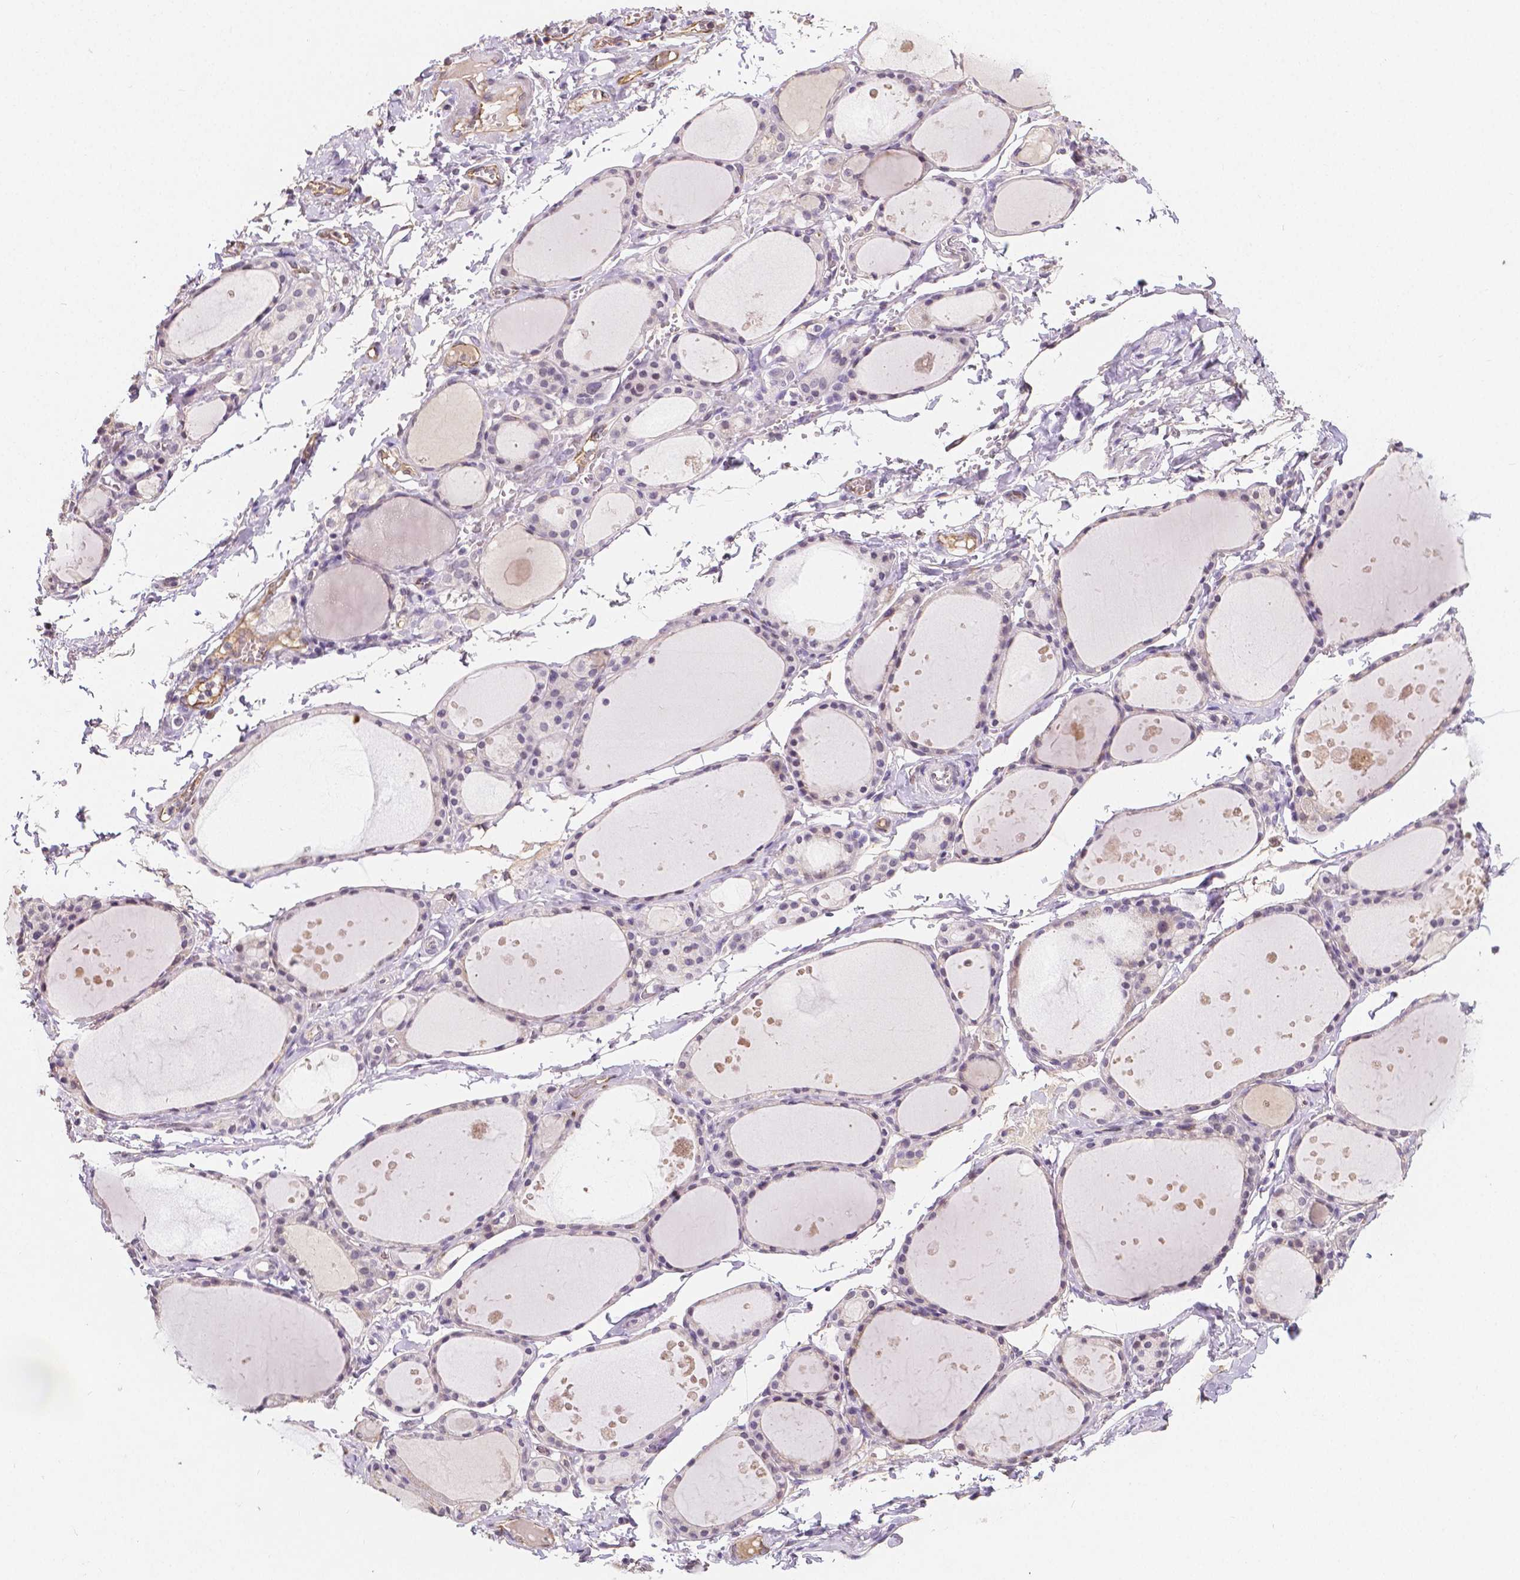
{"staining": {"intensity": "negative", "quantity": "none", "location": "none"}, "tissue": "thyroid gland", "cell_type": "Glandular cells", "image_type": "normal", "snomed": [{"axis": "morphology", "description": "Normal tissue, NOS"}, {"axis": "topography", "description": "Thyroid gland"}], "caption": "Immunohistochemistry (IHC) micrograph of normal thyroid gland stained for a protein (brown), which displays no expression in glandular cells. (DAB immunohistochemistry (IHC), high magnification).", "gene": "ELAVL2", "patient": {"sex": "male", "age": 68}}